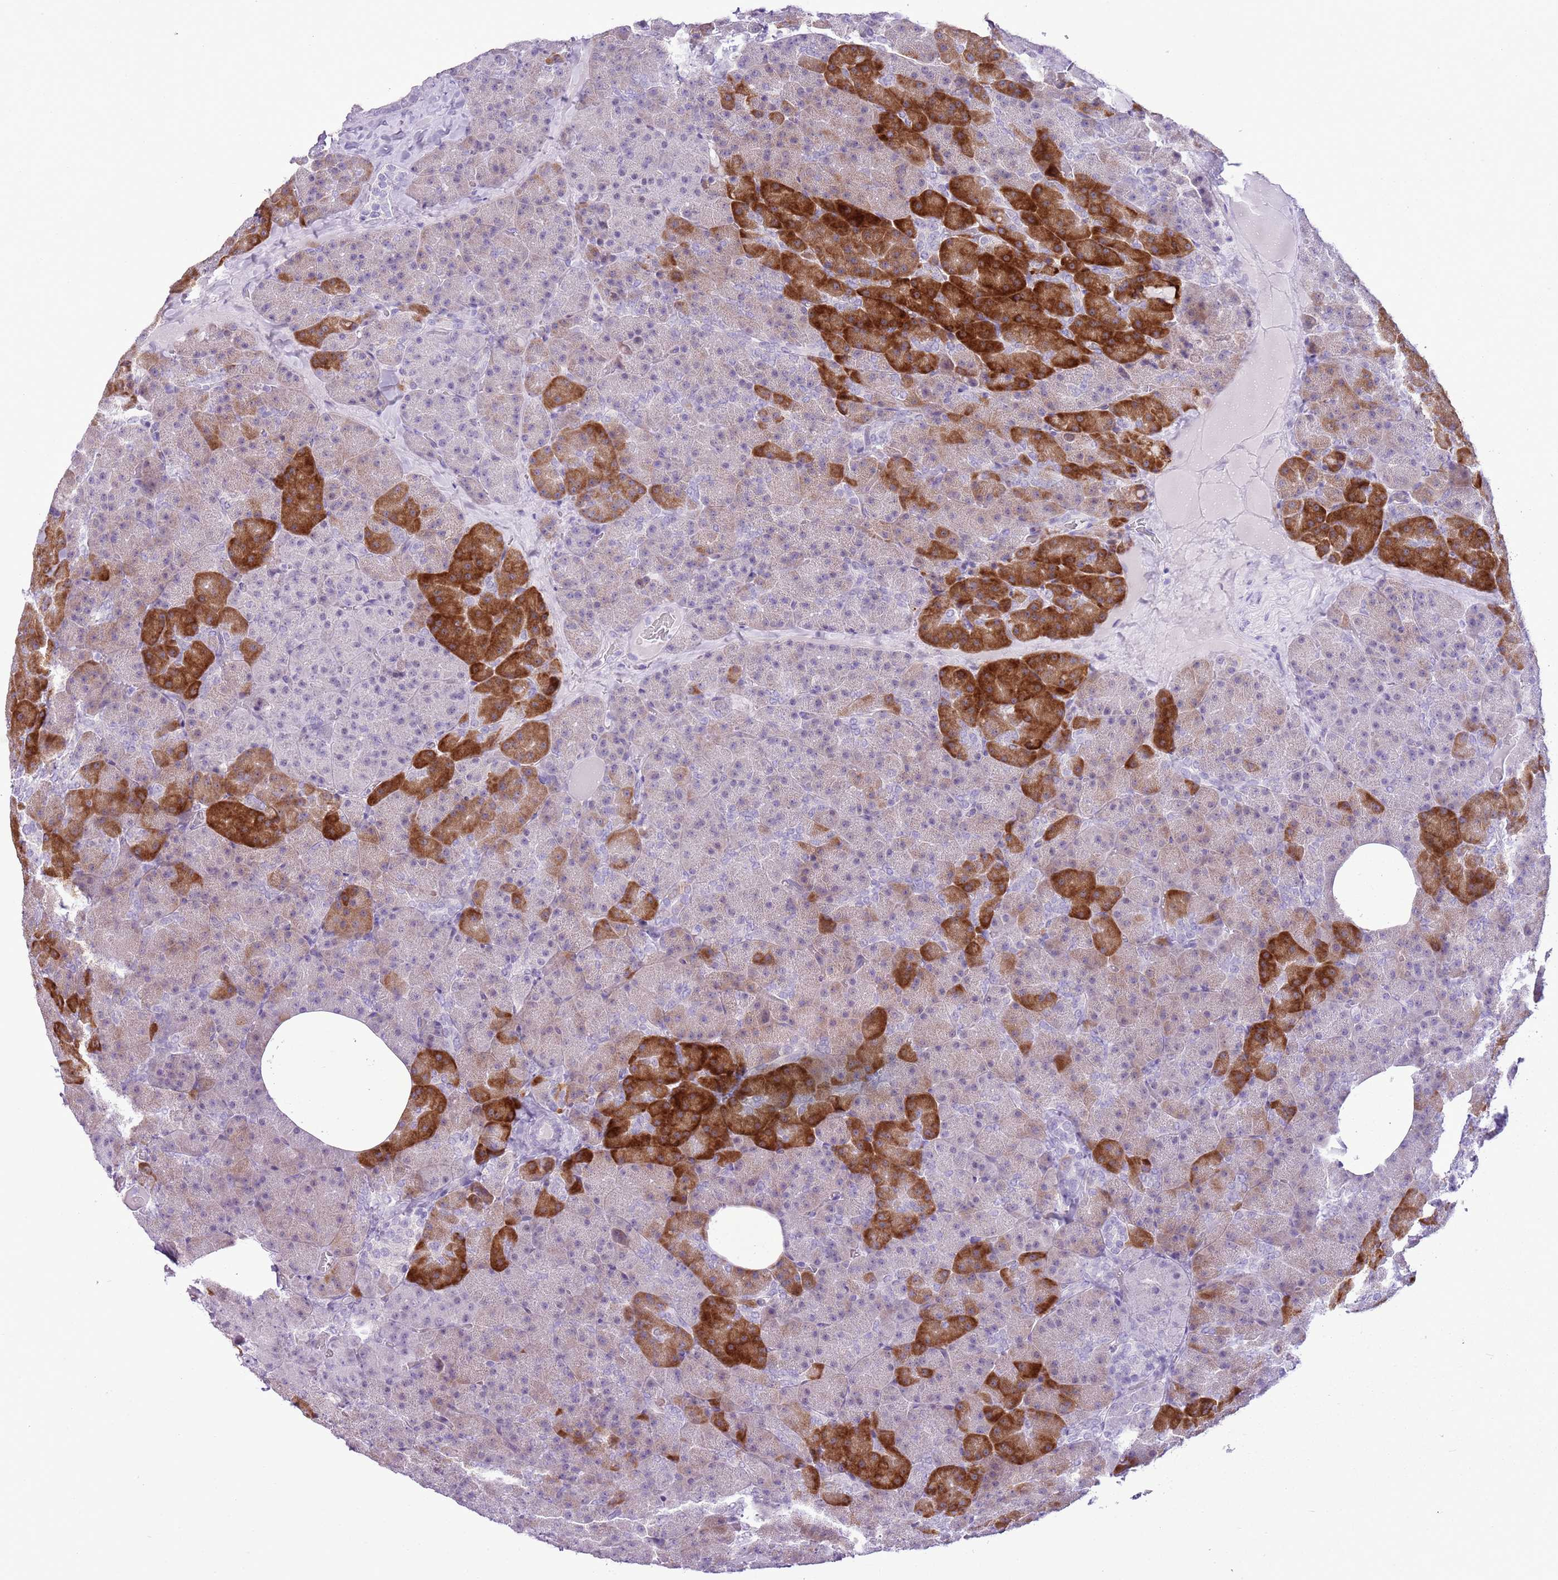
{"staining": {"intensity": "strong", "quantity": "25%-75%", "location": "cytoplasmic/membranous"}, "tissue": "pancreas", "cell_type": "Exocrine glandular cells", "image_type": "normal", "snomed": [{"axis": "morphology", "description": "Normal tissue, NOS"}, {"axis": "morphology", "description": "Carcinoid, malignant, NOS"}, {"axis": "topography", "description": "Pancreas"}], "caption": "Human pancreas stained with a brown dye demonstrates strong cytoplasmic/membranous positive expression in about 25%-75% of exocrine glandular cells.", "gene": "RPL3L", "patient": {"sex": "female", "age": 35}}